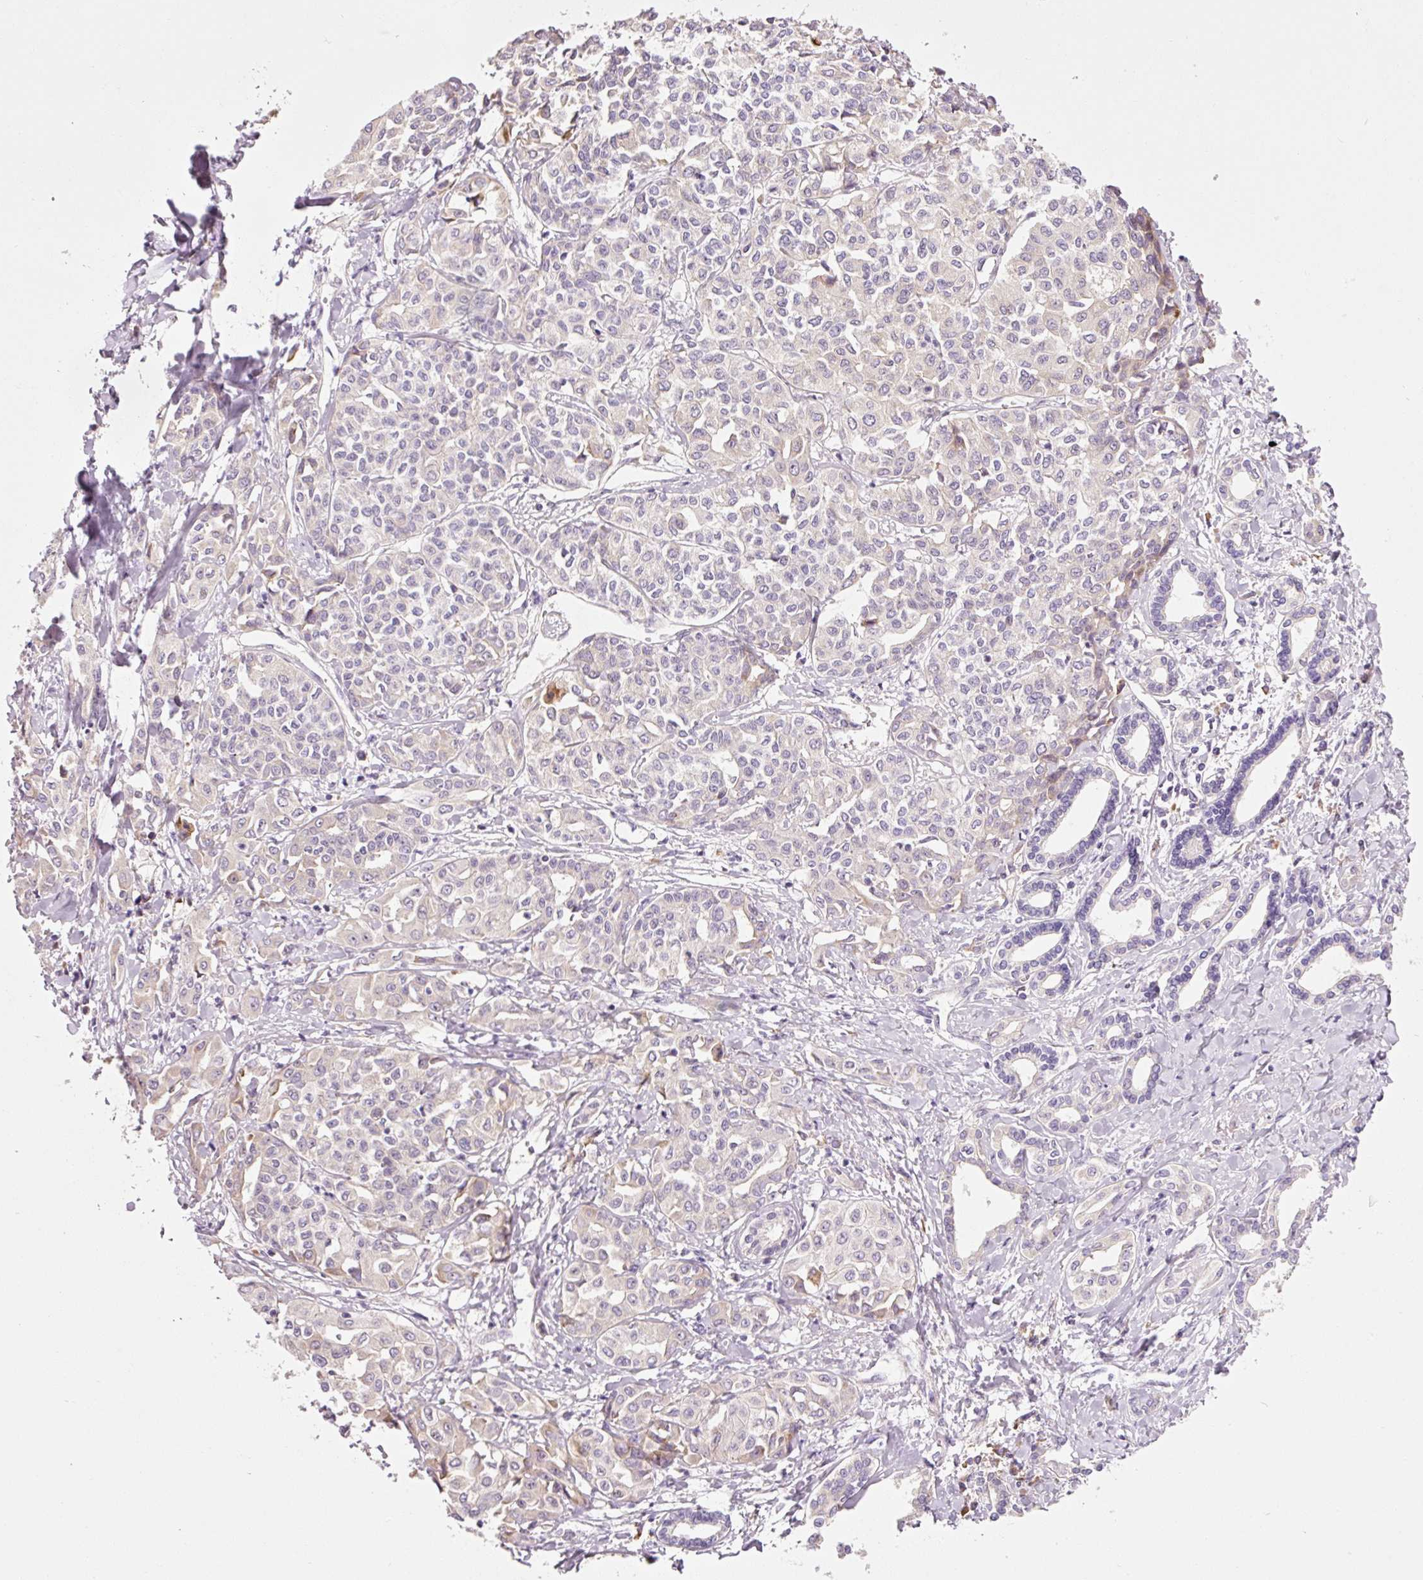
{"staining": {"intensity": "negative", "quantity": "none", "location": "none"}, "tissue": "liver cancer", "cell_type": "Tumor cells", "image_type": "cancer", "snomed": [{"axis": "morphology", "description": "Cholangiocarcinoma"}, {"axis": "topography", "description": "Liver"}], "caption": "Immunohistochemistry (IHC) of human liver cancer (cholangiocarcinoma) exhibits no positivity in tumor cells.", "gene": "RPL10A", "patient": {"sex": "female", "age": 77}}